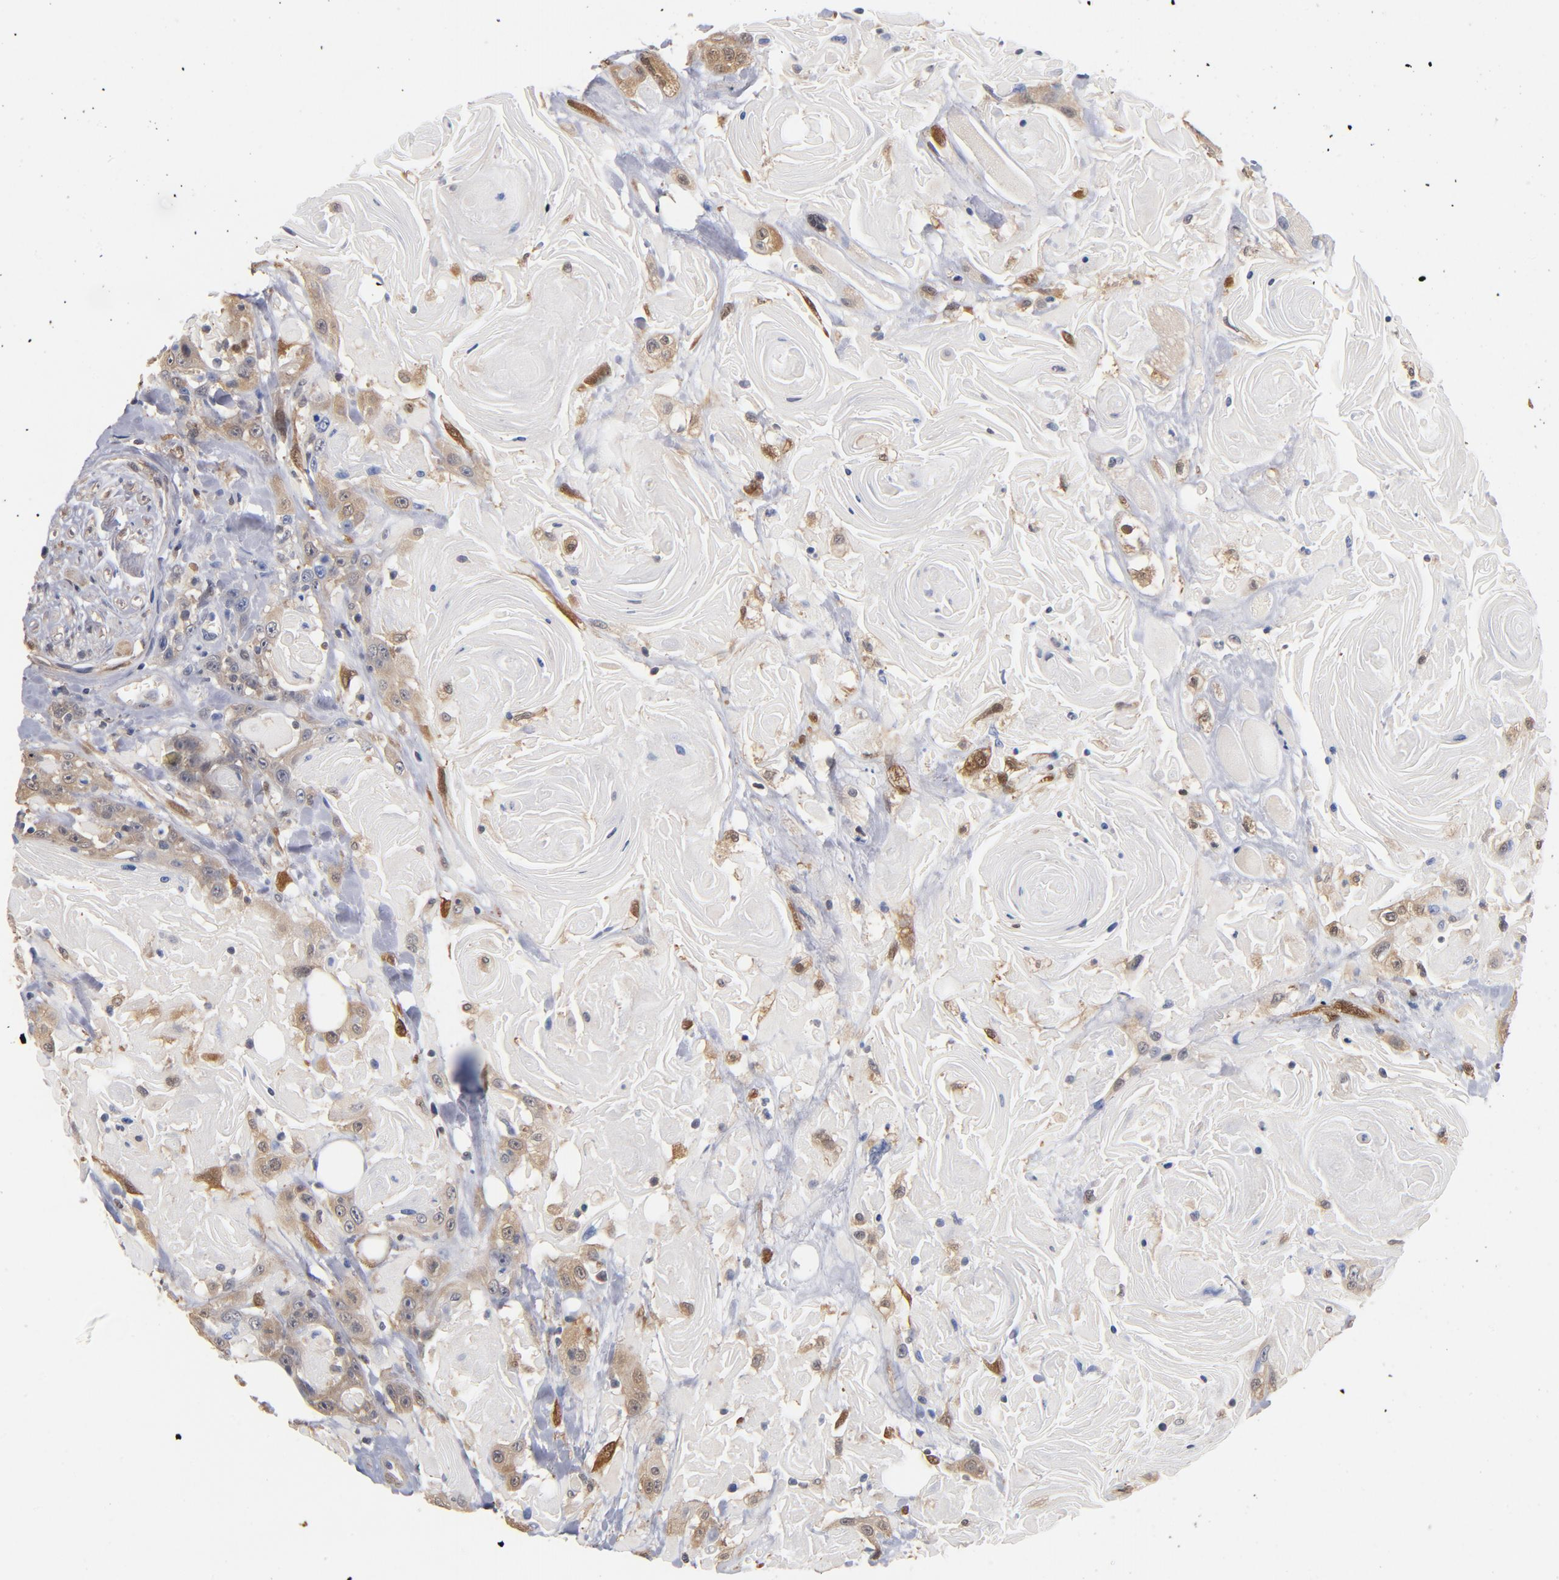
{"staining": {"intensity": "weak", "quantity": "25%-75%", "location": "cytoplasmic/membranous"}, "tissue": "head and neck cancer", "cell_type": "Tumor cells", "image_type": "cancer", "snomed": [{"axis": "morphology", "description": "Squamous cell carcinoma, NOS"}, {"axis": "topography", "description": "Head-Neck"}], "caption": "This is an image of IHC staining of head and neck cancer, which shows weak staining in the cytoplasmic/membranous of tumor cells.", "gene": "MIF", "patient": {"sex": "female", "age": 84}}